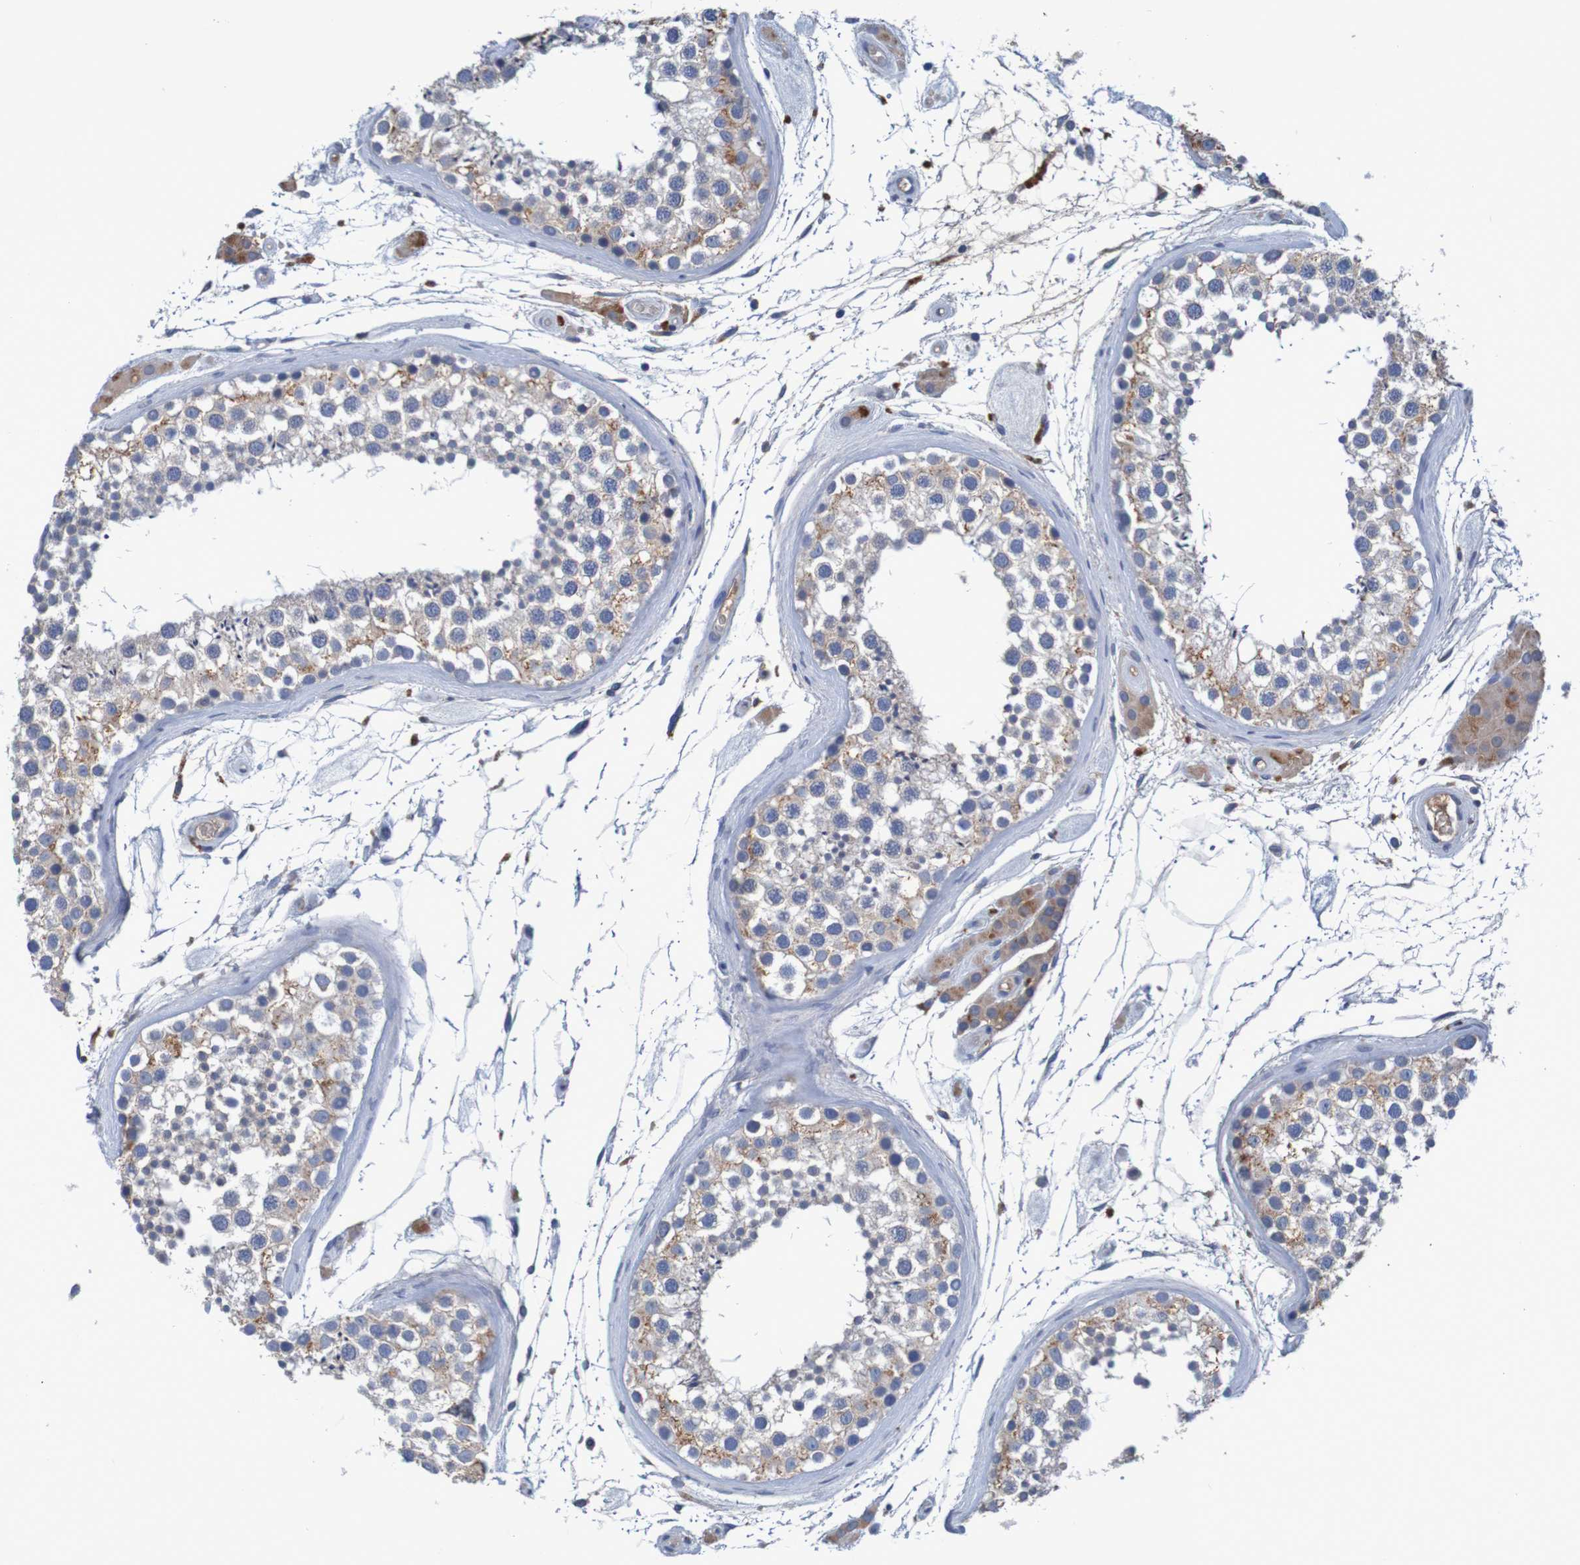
{"staining": {"intensity": "moderate", "quantity": "25%-75%", "location": "cytoplasmic/membranous"}, "tissue": "testis", "cell_type": "Cells in seminiferous ducts", "image_type": "normal", "snomed": [{"axis": "morphology", "description": "Normal tissue, NOS"}, {"axis": "topography", "description": "Testis"}], "caption": "IHC of normal human testis demonstrates medium levels of moderate cytoplasmic/membranous positivity in about 25%-75% of cells in seminiferous ducts.", "gene": "LTA", "patient": {"sex": "male", "age": 46}}